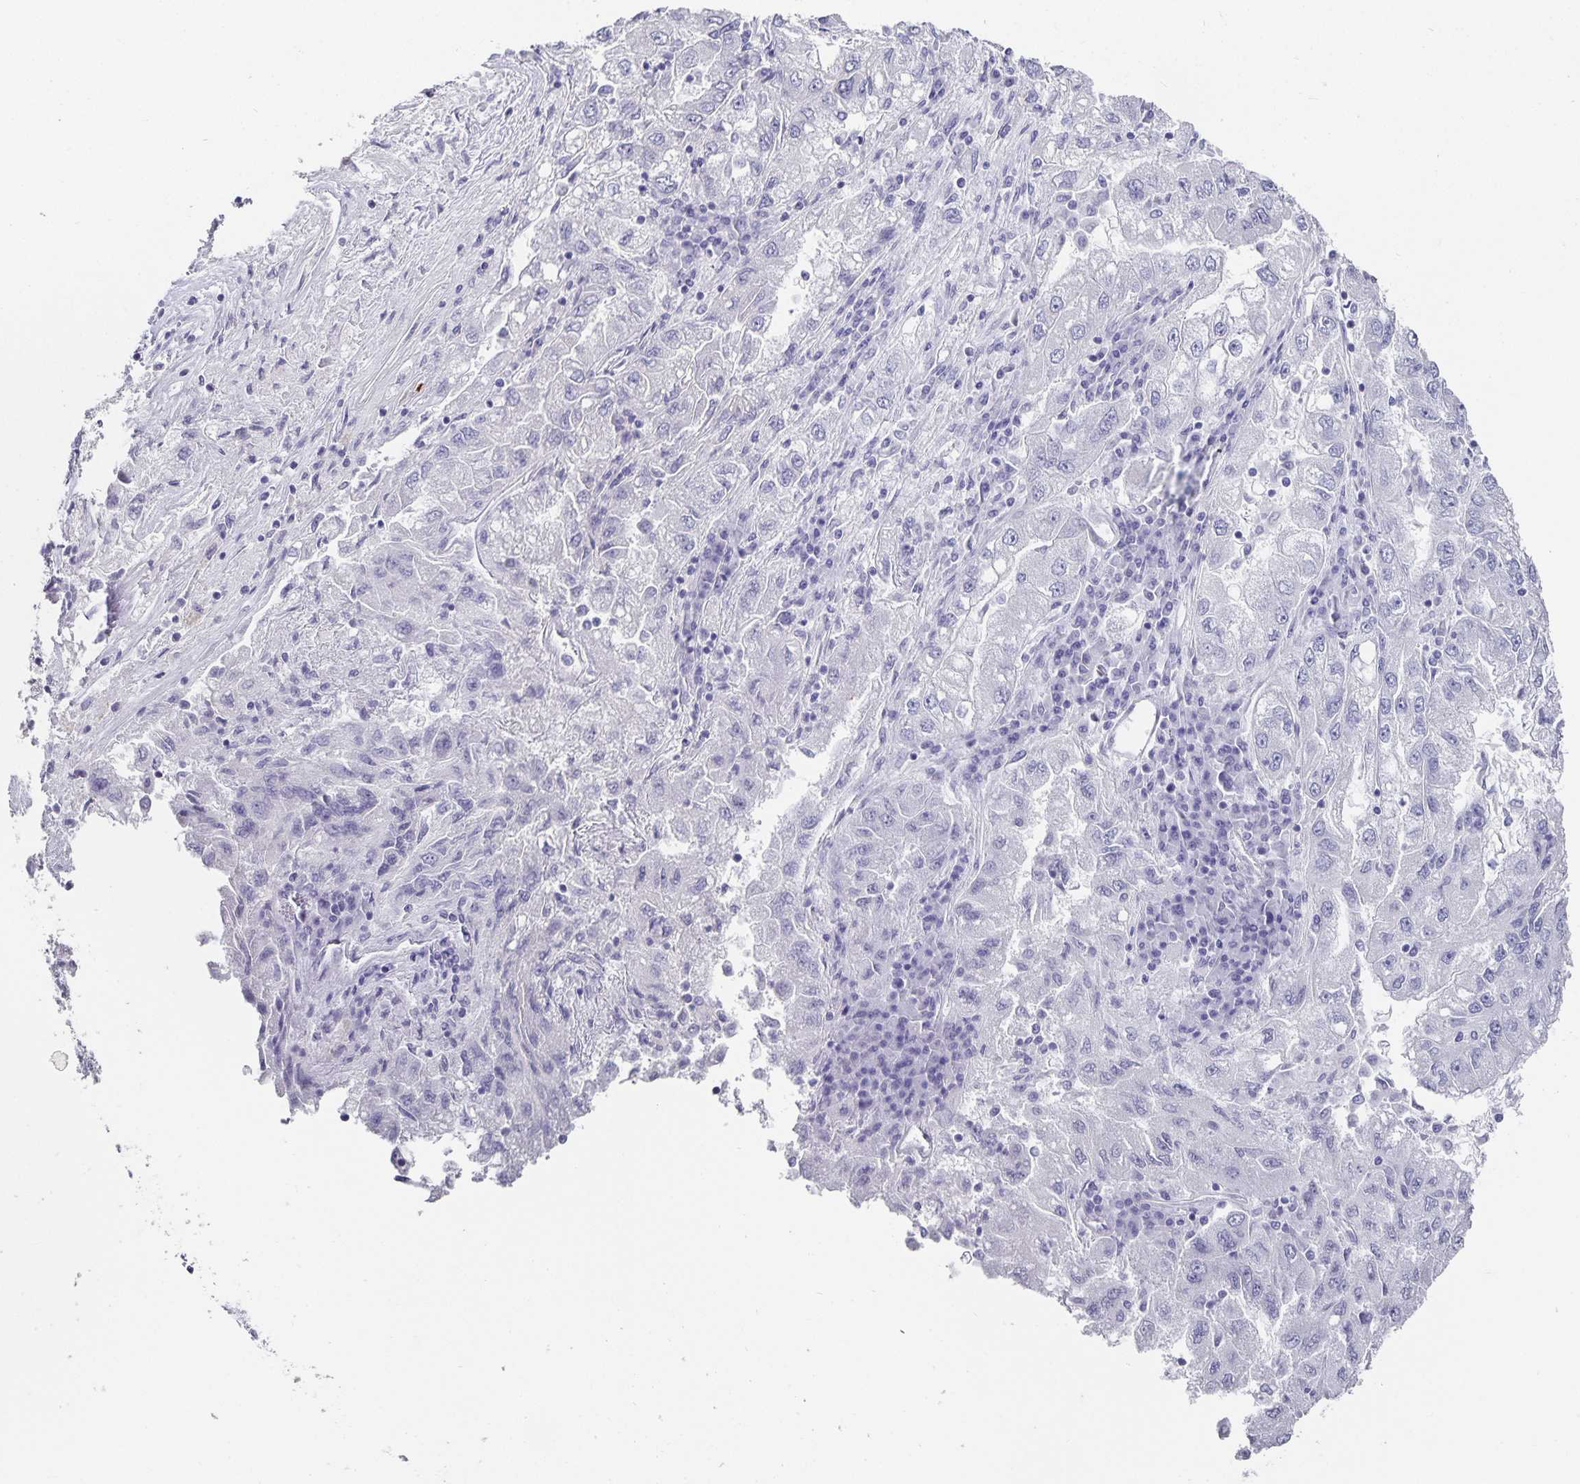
{"staining": {"intensity": "negative", "quantity": "none", "location": "none"}, "tissue": "lung cancer", "cell_type": "Tumor cells", "image_type": "cancer", "snomed": [{"axis": "morphology", "description": "Adenocarcinoma, NOS"}, {"axis": "morphology", "description": "Adenocarcinoma primary or metastatic"}, {"axis": "topography", "description": "Lung"}], "caption": "Adenocarcinoma primary or metastatic (lung) was stained to show a protein in brown. There is no significant expression in tumor cells.", "gene": "CHGA", "patient": {"sex": "male", "age": 74}}